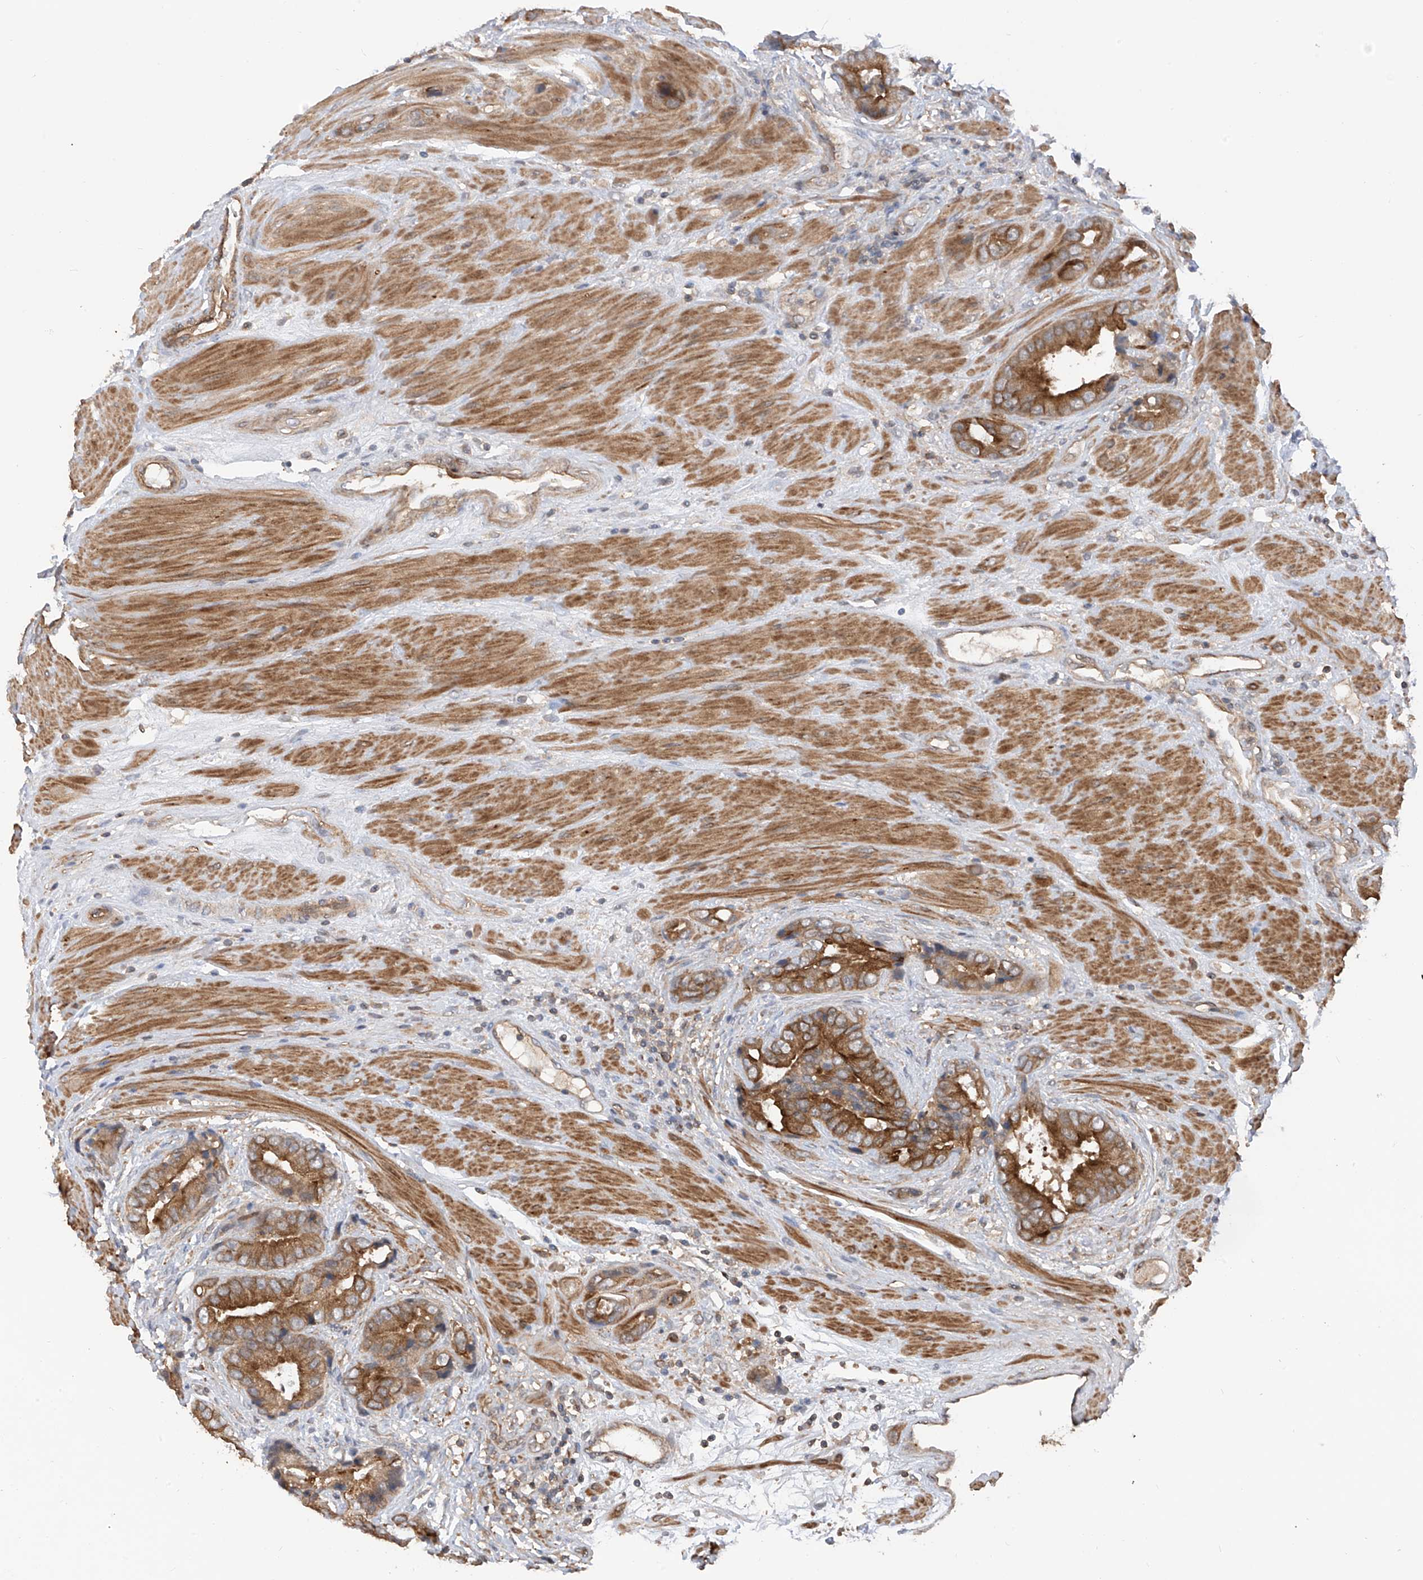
{"staining": {"intensity": "moderate", "quantity": ">75%", "location": "cytoplasmic/membranous"}, "tissue": "prostate cancer", "cell_type": "Tumor cells", "image_type": "cancer", "snomed": [{"axis": "morphology", "description": "Adenocarcinoma, High grade"}, {"axis": "topography", "description": "Prostate"}], "caption": "Human adenocarcinoma (high-grade) (prostate) stained with a brown dye demonstrates moderate cytoplasmic/membranous positive expression in approximately >75% of tumor cells.", "gene": "RPAIN", "patient": {"sex": "male", "age": 70}}